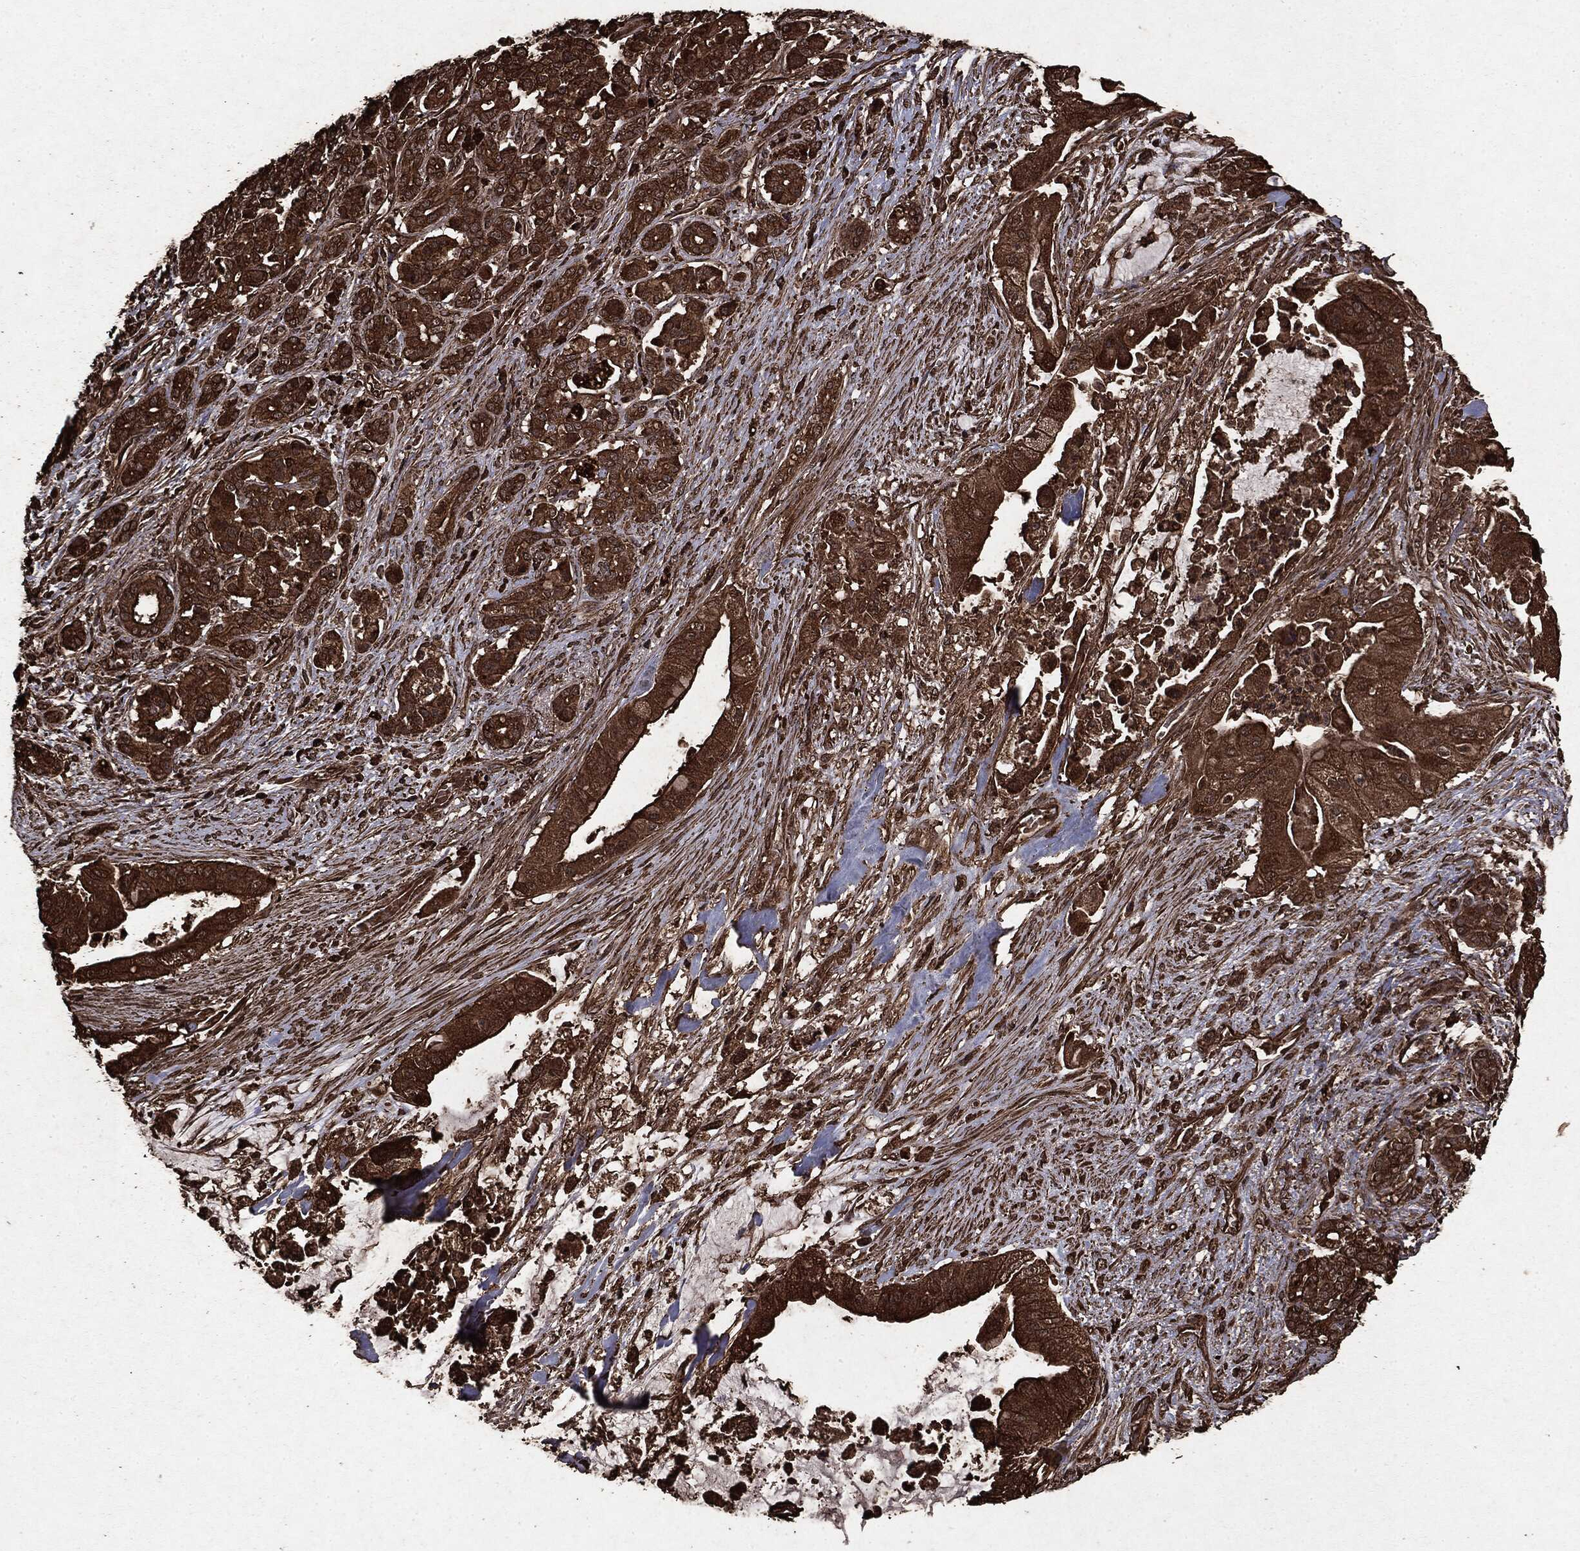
{"staining": {"intensity": "strong", "quantity": ">75%", "location": "cytoplasmic/membranous"}, "tissue": "pancreatic cancer", "cell_type": "Tumor cells", "image_type": "cancer", "snomed": [{"axis": "morphology", "description": "Normal tissue, NOS"}, {"axis": "morphology", "description": "Inflammation, NOS"}, {"axis": "morphology", "description": "Adenocarcinoma, NOS"}, {"axis": "topography", "description": "Pancreas"}], "caption": "This photomicrograph exhibits IHC staining of human pancreatic cancer, with high strong cytoplasmic/membranous expression in approximately >75% of tumor cells.", "gene": "ARAF", "patient": {"sex": "male", "age": 57}}